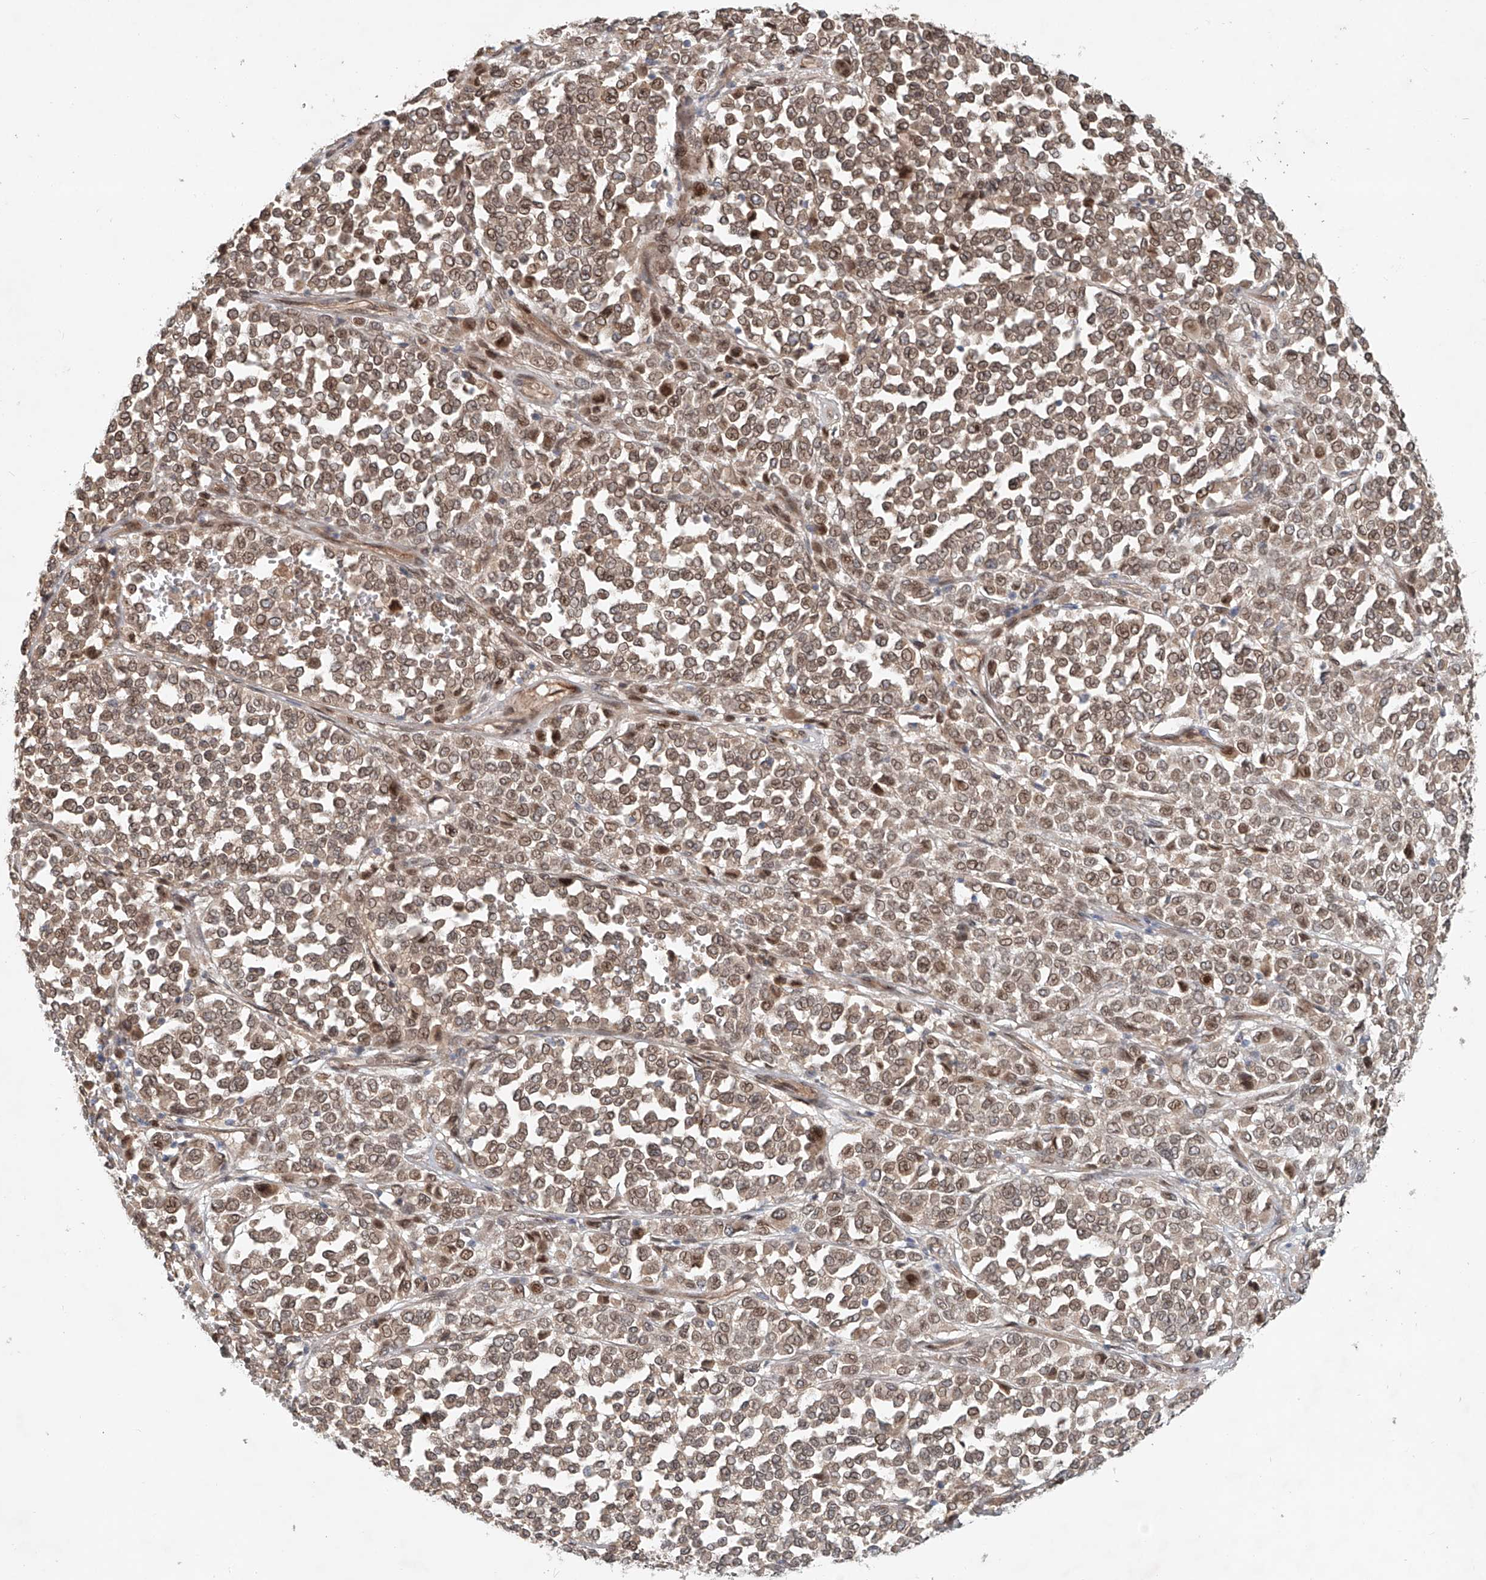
{"staining": {"intensity": "moderate", "quantity": ">75%", "location": "nuclear"}, "tissue": "melanoma", "cell_type": "Tumor cells", "image_type": "cancer", "snomed": [{"axis": "morphology", "description": "Malignant melanoma, Metastatic site"}, {"axis": "topography", "description": "Pancreas"}], "caption": "Malignant melanoma (metastatic site) was stained to show a protein in brown. There is medium levels of moderate nuclear positivity in approximately >75% of tumor cells.", "gene": "SASH1", "patient": {"sex": "female", "age": 30}}